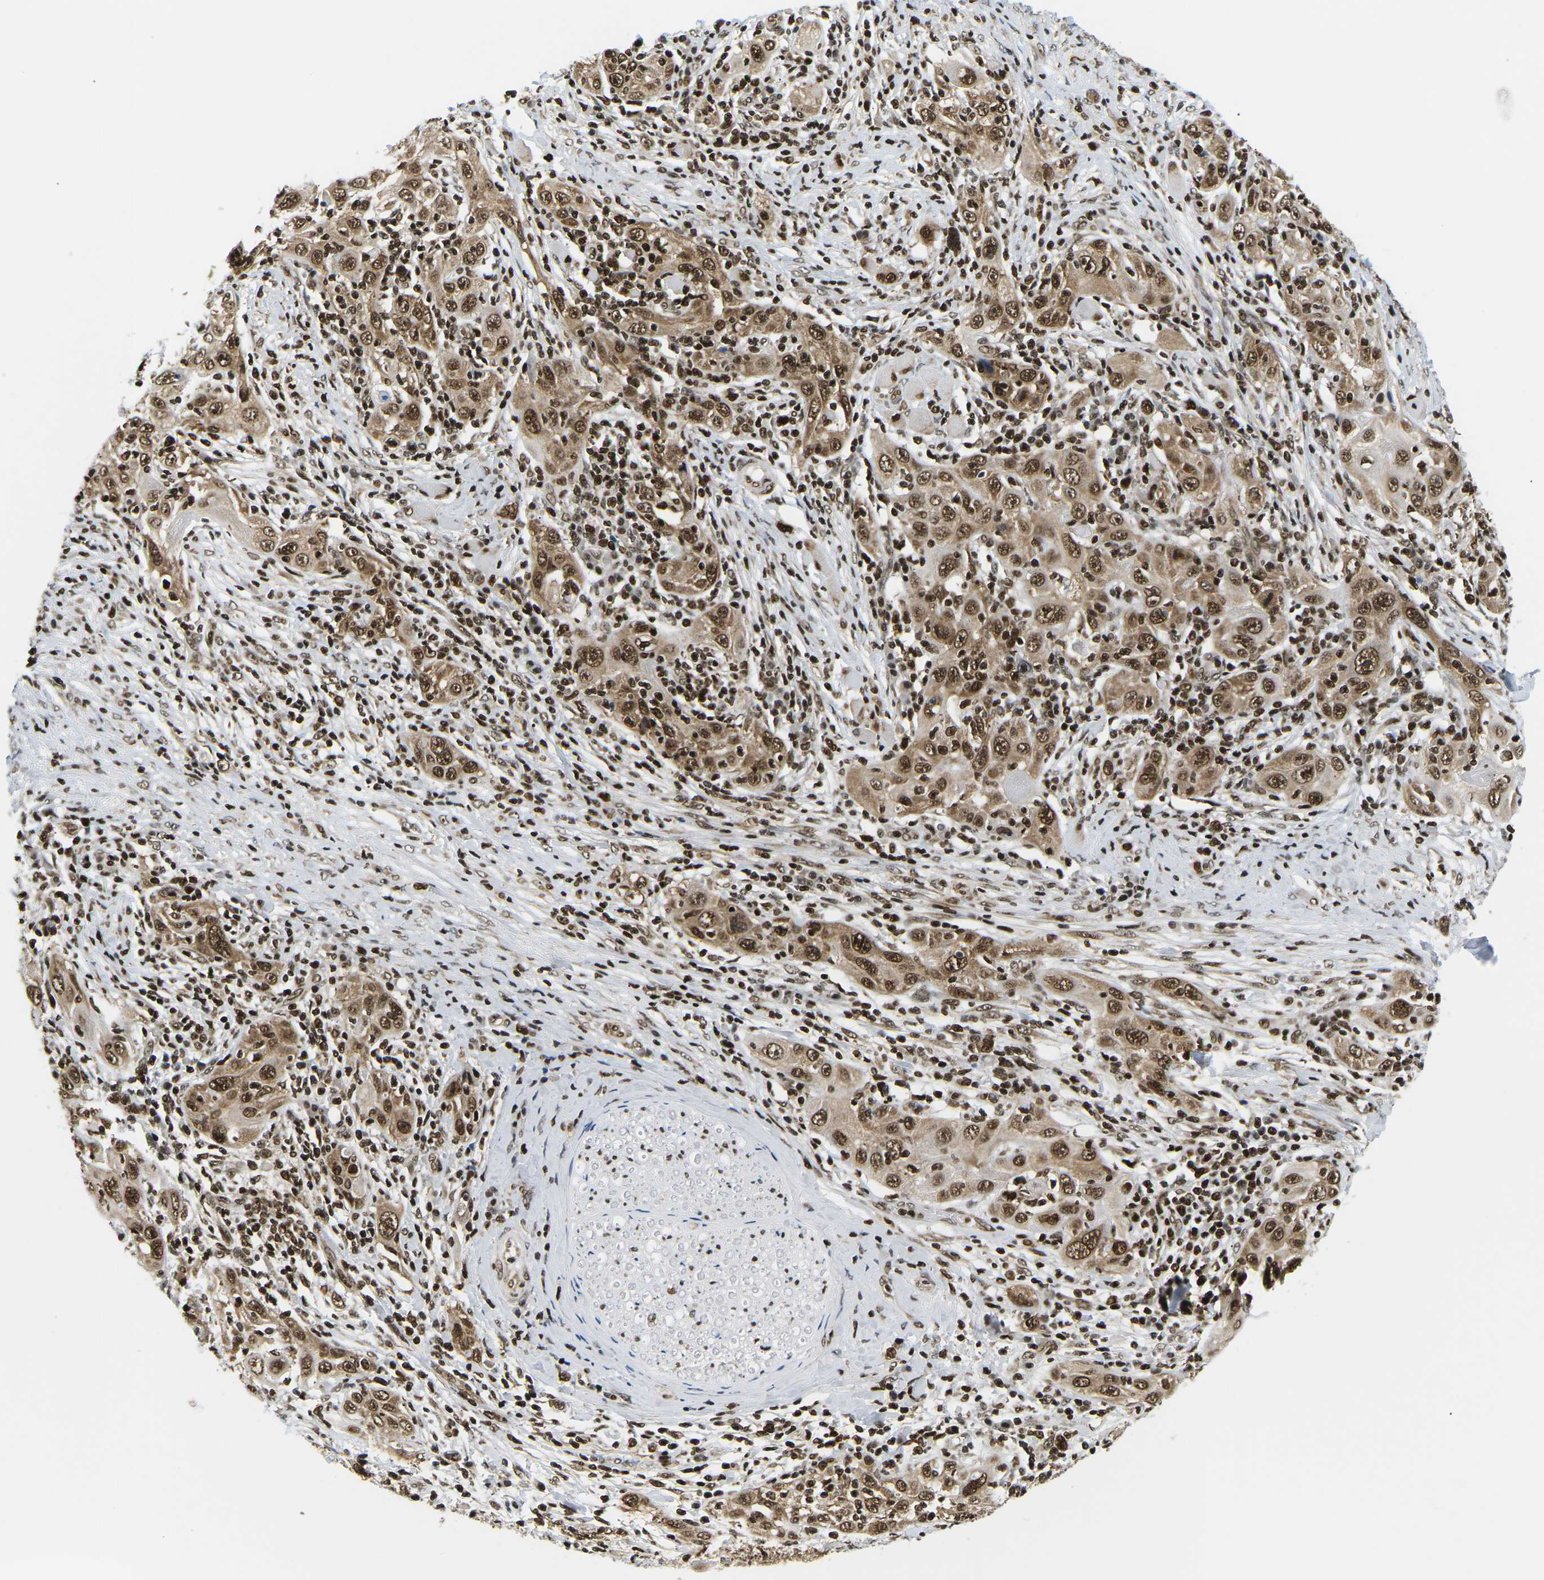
{"staining": {"intensity": "moderate", "quantity": ">75%", "location": "cytoplasmic/membranous,nuclear"}, "tissue": "skin cancer", "cell_type": "Tumor cells", "image_type": "cancer", "snomed": [{"axis": "morphology", "description": "Squamous cell carcinoma, NOS"}, {"axis": "topography", "description": "Skin"}], "caption": "This photomicrograph demonstrates skin cancer stained with immunohistochemistry to label a protein in brown. The cytoplasmic/membranous and nuclear of tumor cells show moderate positivity for the protein. Nuclei are counter-stained blue.", "gene": "CELF1", "patient": {"sex": "female", "age": 88}}